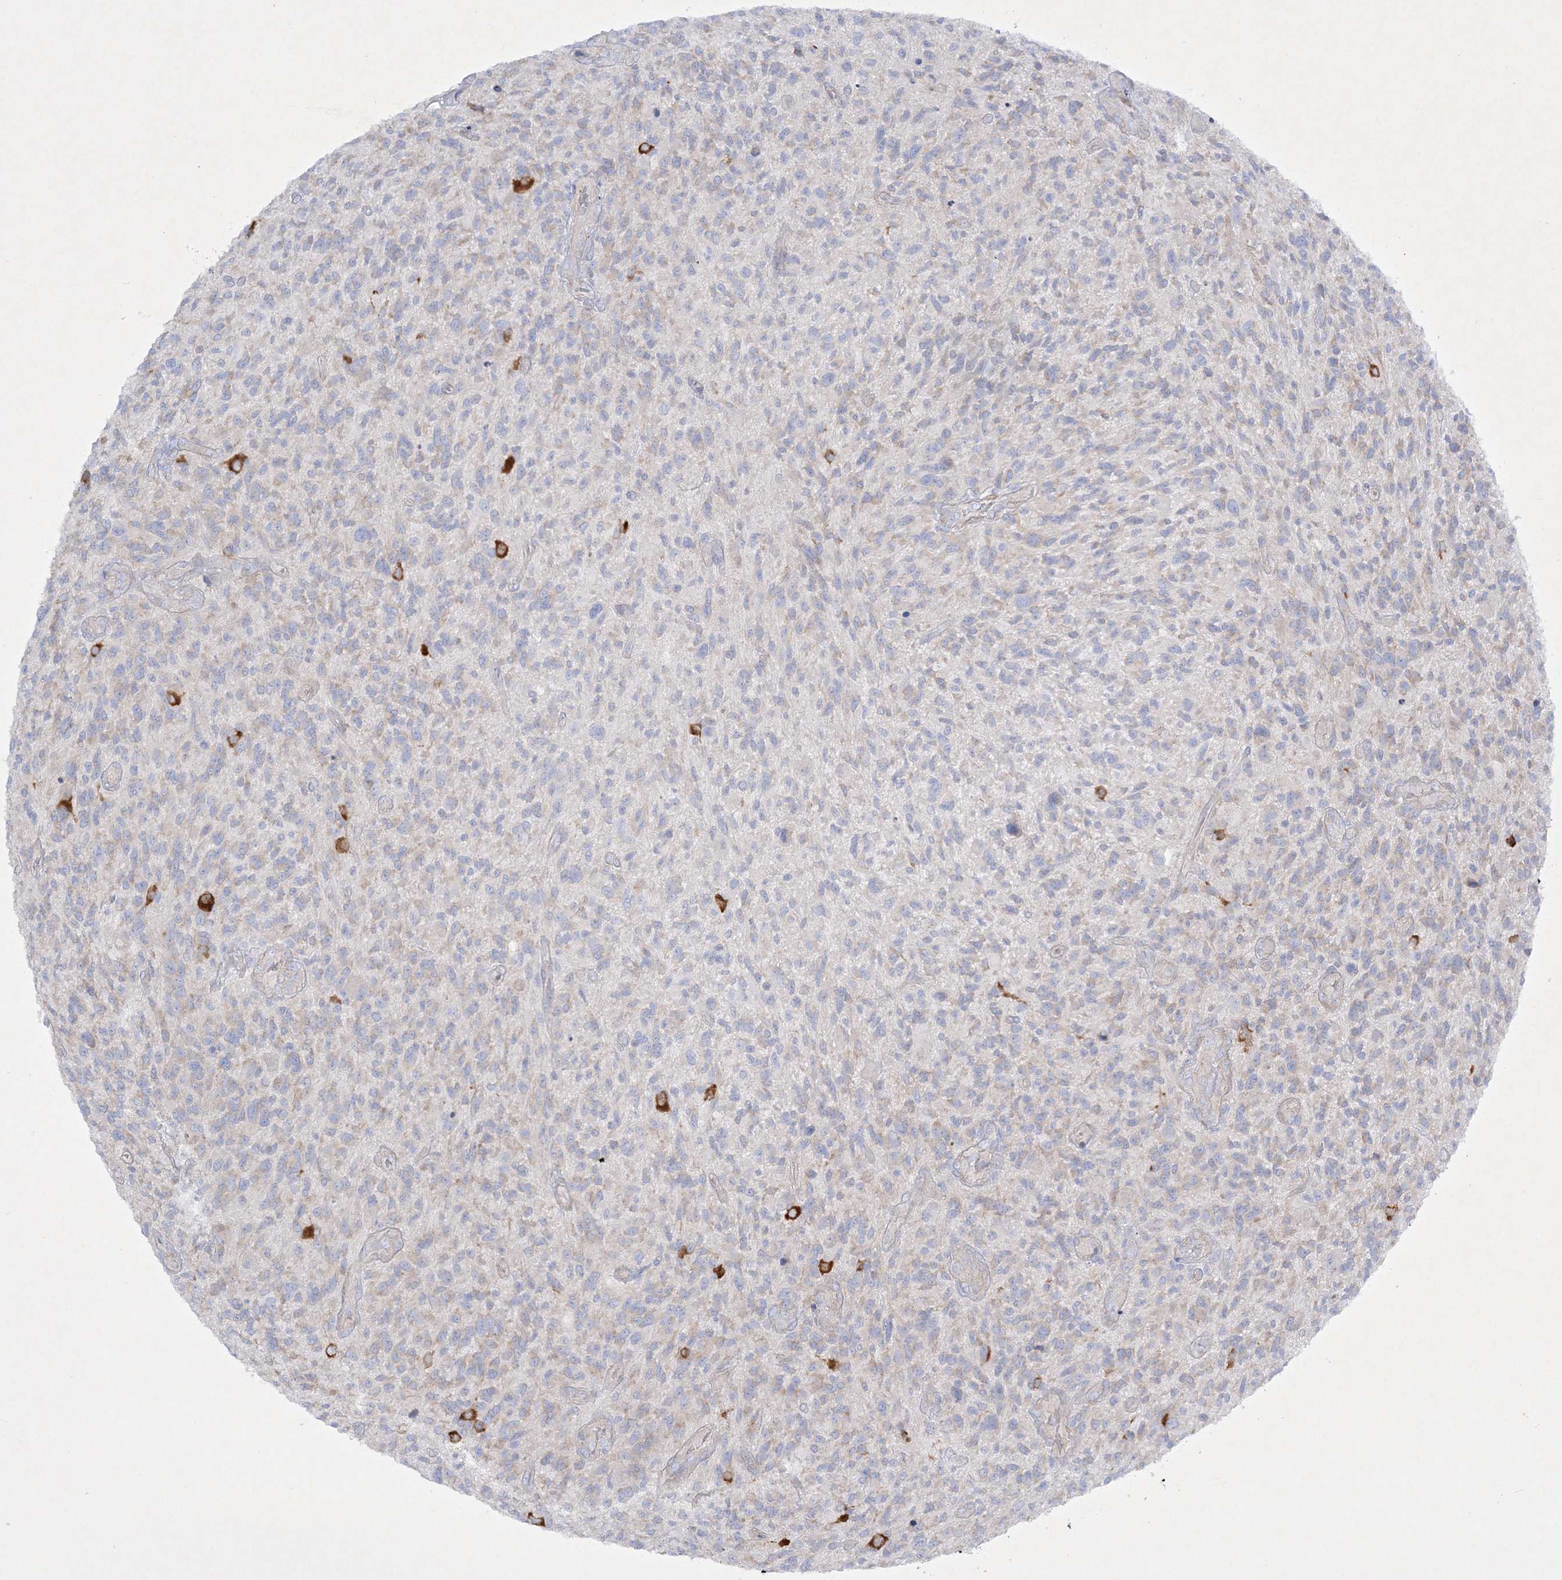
{"staining": {"intensity": "weak", "quantity": "<25%", "location": "cytoplasmic/membranous"}, "tissue": "glioma", "cell_type": "Tumor cells", "image_type": "cancer", "snomed": [{"axis": "morphology", "description": "Glioma, malignant, High grade"}, {"axis": "topography", "description": "Brain"}], "caption": "Immunohistochemistry (IHC) of human glioma demonstrates no positivity in tumor cells.", "gene": "FARSB", "patient": {"sex": "male", "age": 47}}